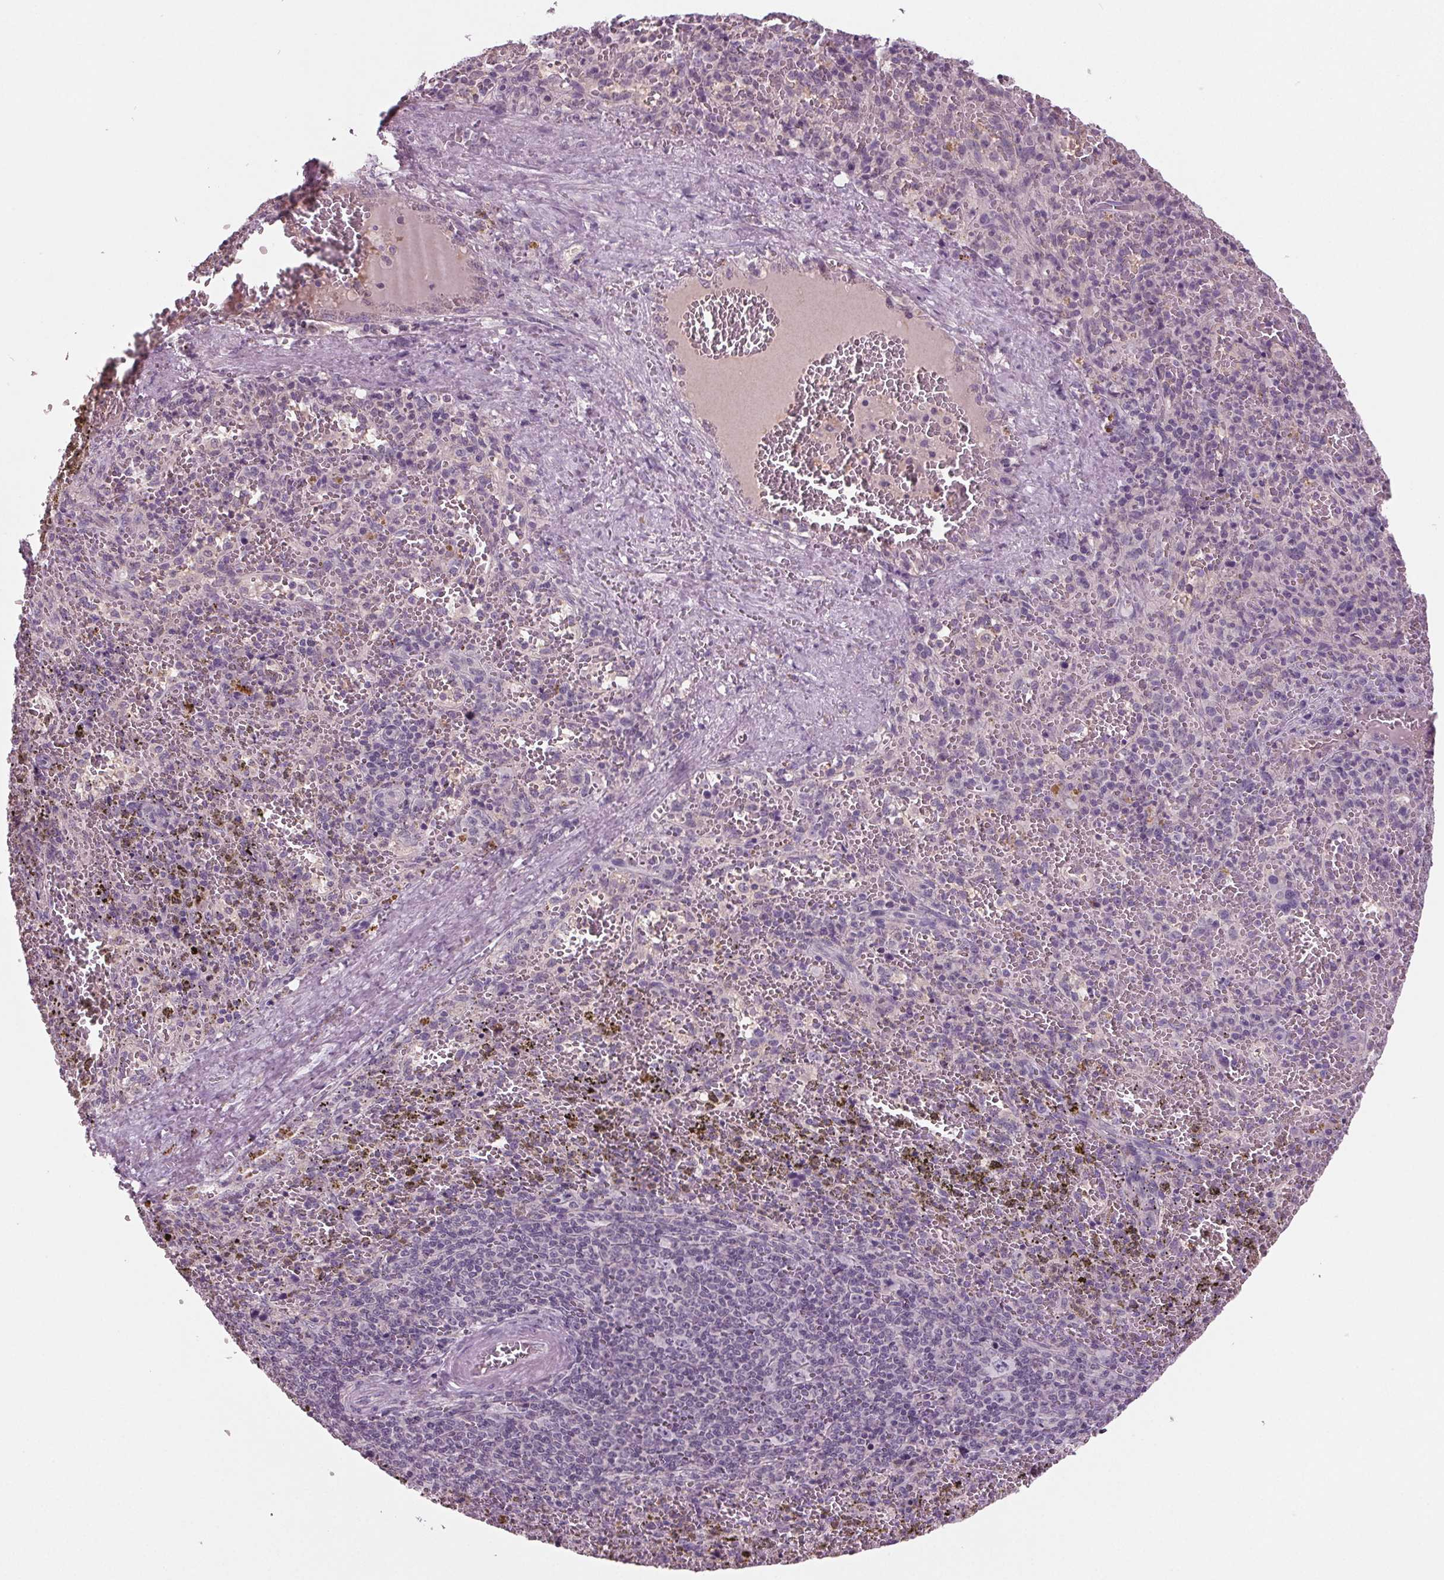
{"staining": {"intensity": "negative", "quantity": "none", "location": "none"}, "tissue": "spleen", "cell_type": "Cells in red pulp", "image_type": "normal", "snomed": [{"axis": "morphology", "description": "Normal tissue, NOS"}, {"axis": "topography", "description": "Spleen"}], "caption": "The photomicrograph demonstrates no staining of cells in red pulp in normal spleen.", "gene": "BHLHE22", "patient": {"sex": "female", "age": 50}}